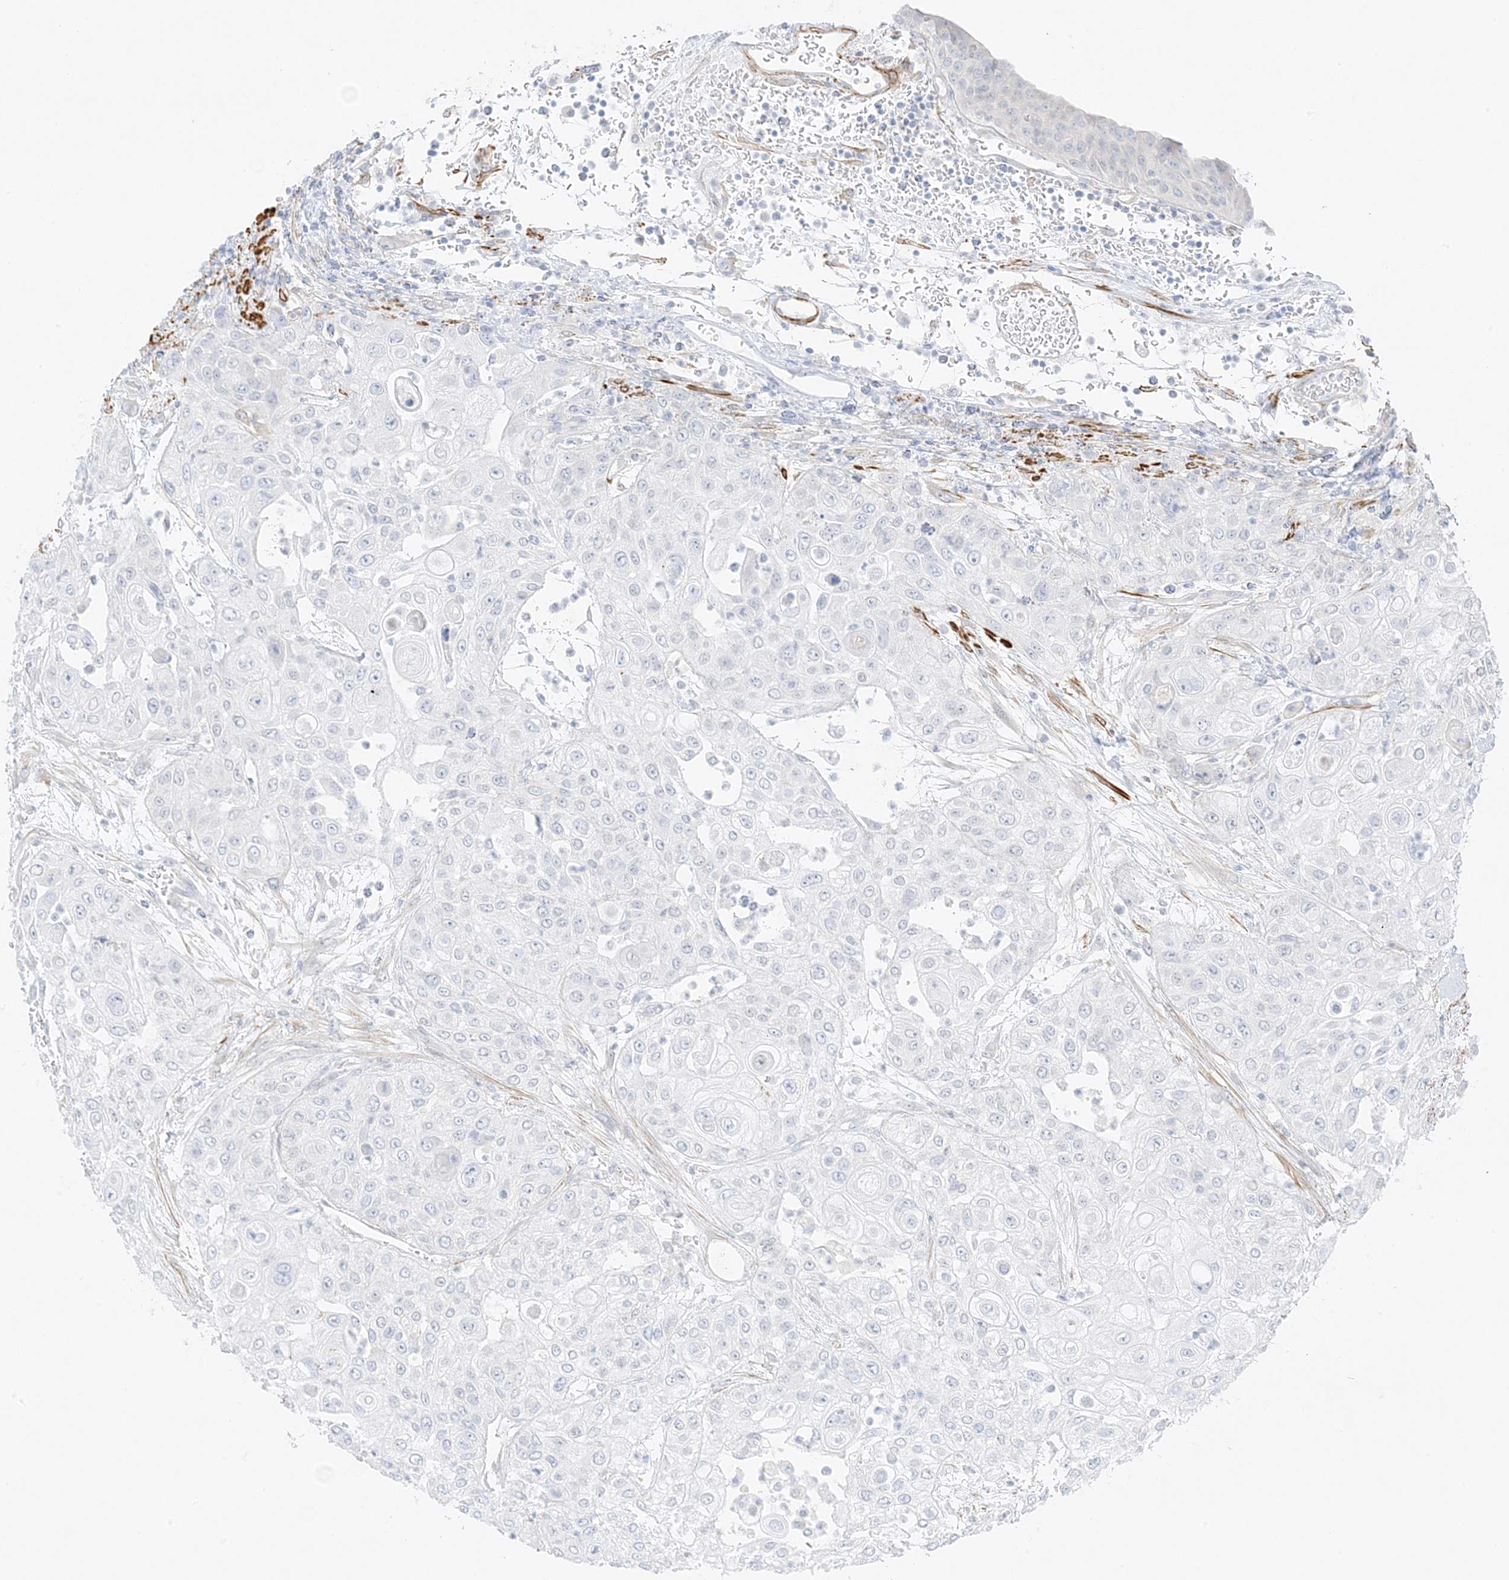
{"staining": {"intensity": "negative", "quantity": "none", "location": "none"}, "tissue": "urothelial cancer", "cell_type": "Tumor cells", "image_type": "cancer", "snomed": [{"axis": "morphology", "description": "Urothelial carcinoma, High grade"}, {"axis": "topography", "description": "Urinary bladder"}], "caption": "Photomicrograph shows no protein staining in tumor cells of urothelial cancer tissue. (DAB IHC, high magnification).", "gene": "SLC22A13", "patient": {"sex": "female", "age": 79}}